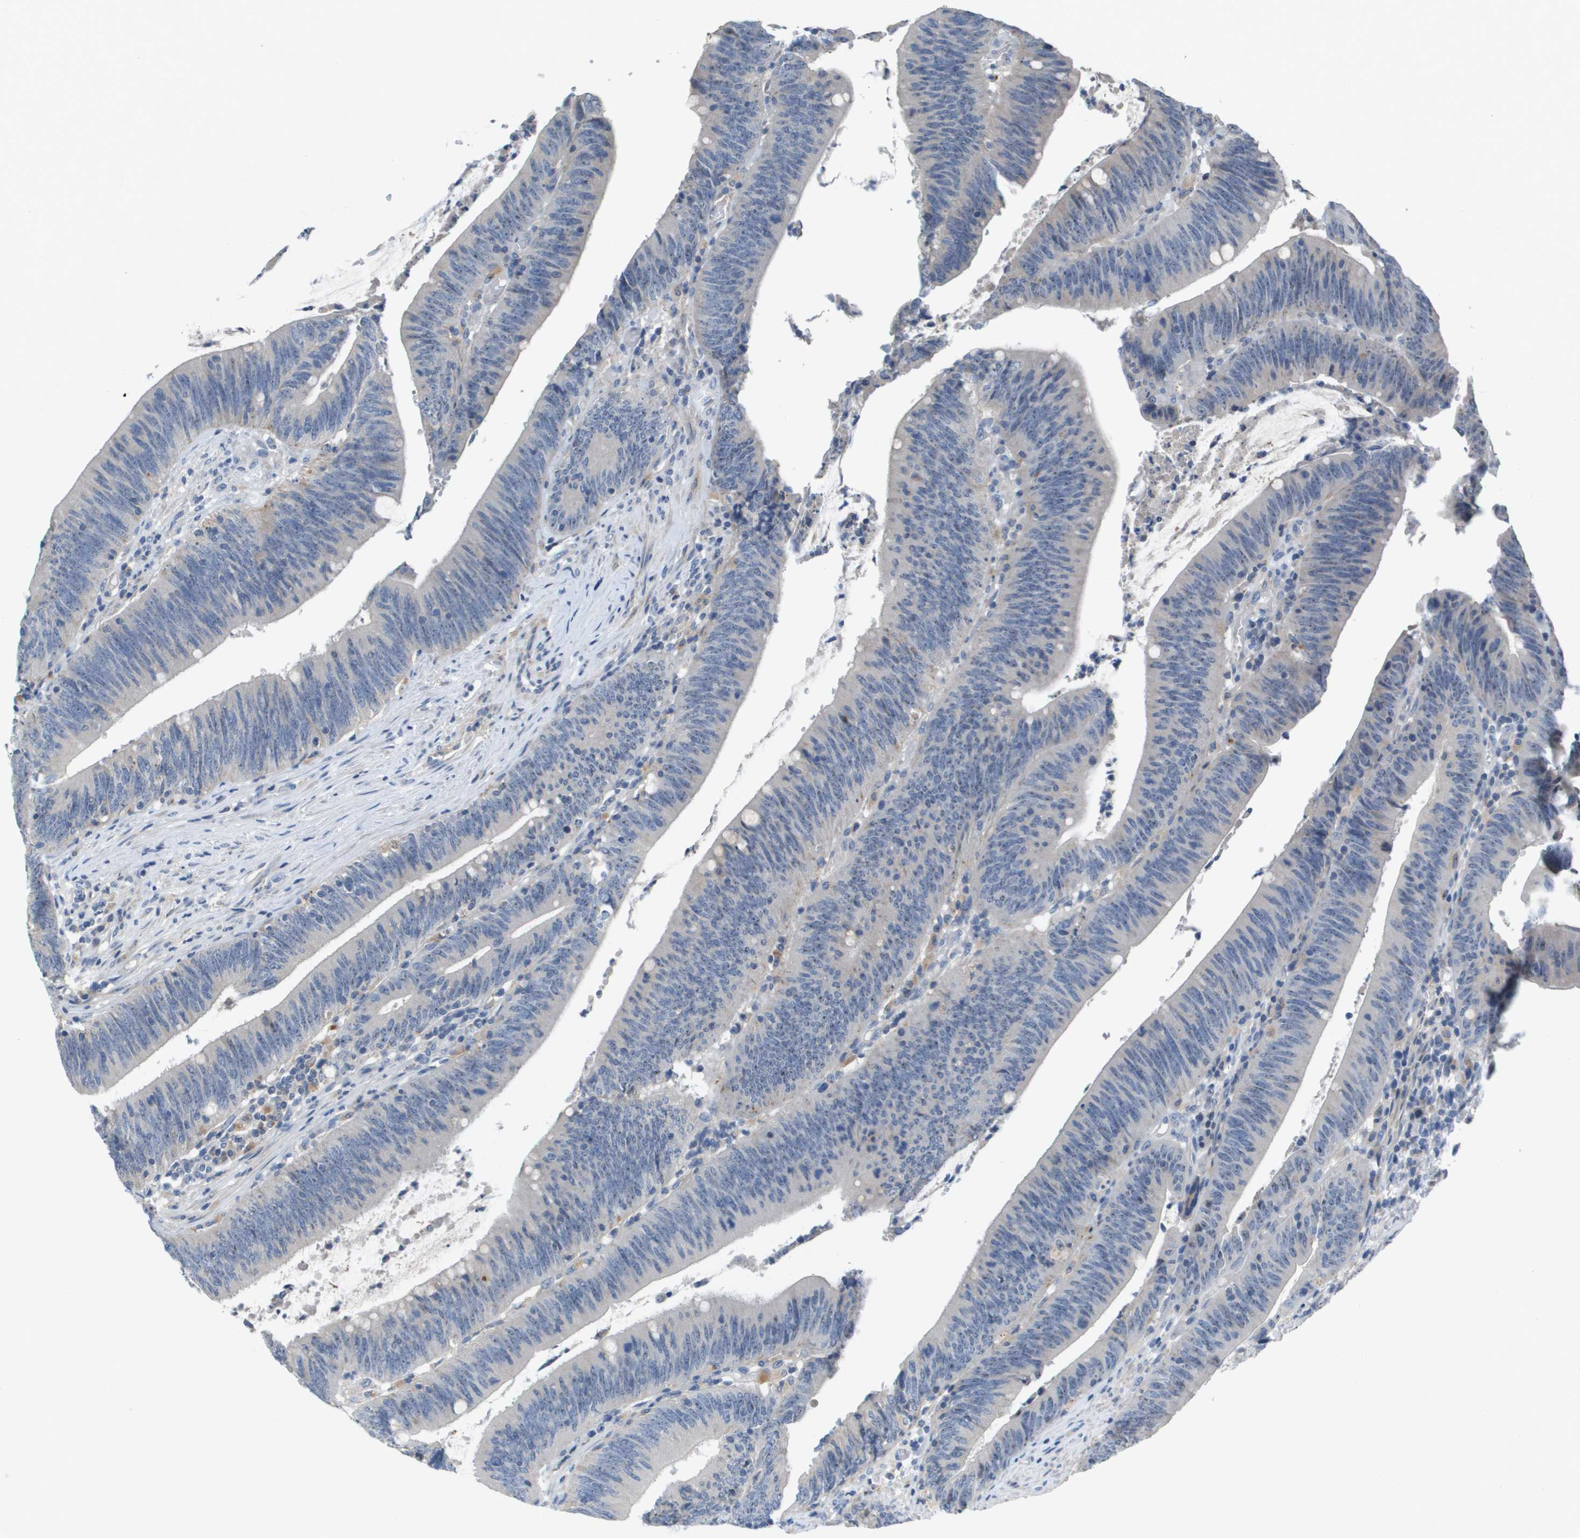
{"staining": {"intensity": "weak", "quantity": "<25%", "location": "nuclear"}, "tissue": "colorectal cancer", "cell_type": "Tumor cells", "image_type": "cancer", "snomed": [{"axis": "morphology", "description": "Normal tissue, NOS"}, {"axis": "morphology", "description": "Adenocarcinoma, NOS"}, {"axis": "topography", "description": "Rectum"}], "caption": "This is an immunohistochemistry (IHC) image of adenocarcinoma (colorectal). There is no staining in tumor cells.", "gene": "B3GNT5", "patient": {"sex": "female", "age": 66}}